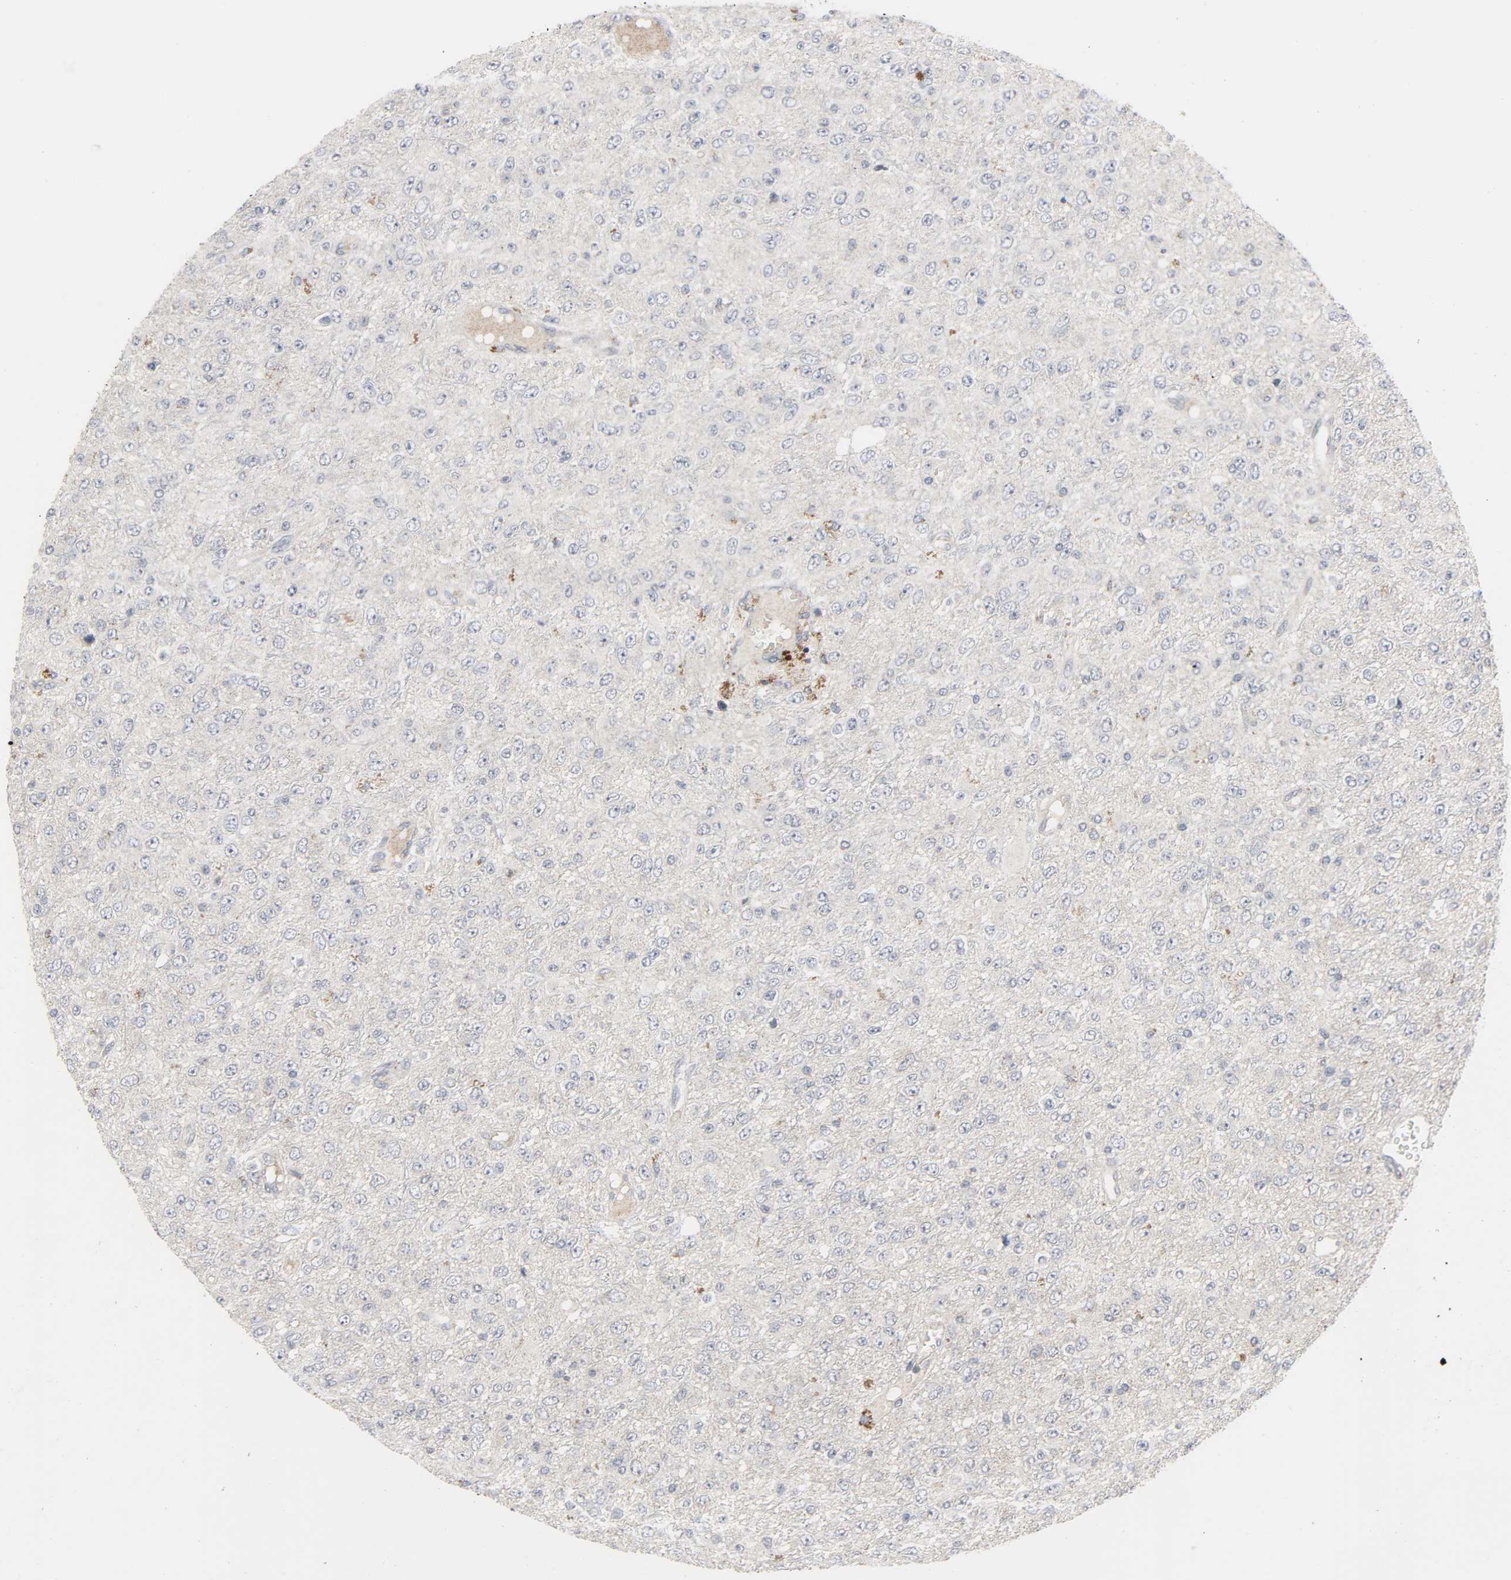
{"staining": {"intensity": "moderate", "quantity": "25%-75%", "location": "cytoplasmic/membranous"}, "tissue": "glioma", "cell_type": "Tumor cells", "image_type": "cancer", "snomed": [{"axis": "morphology", "description": "Glioma, malignant, High grade"}, {"axis": "topography", "description": "pancreas cauda"}], "caption": "Immunohistochemical staining of human malignant high-grade glioma shows moderate cytoplasmic/membranous protein staining in approximately 25%-75% of tumor cells.", "gene": "CLIP1", "patient": {"sex": "male", "age": 60}}